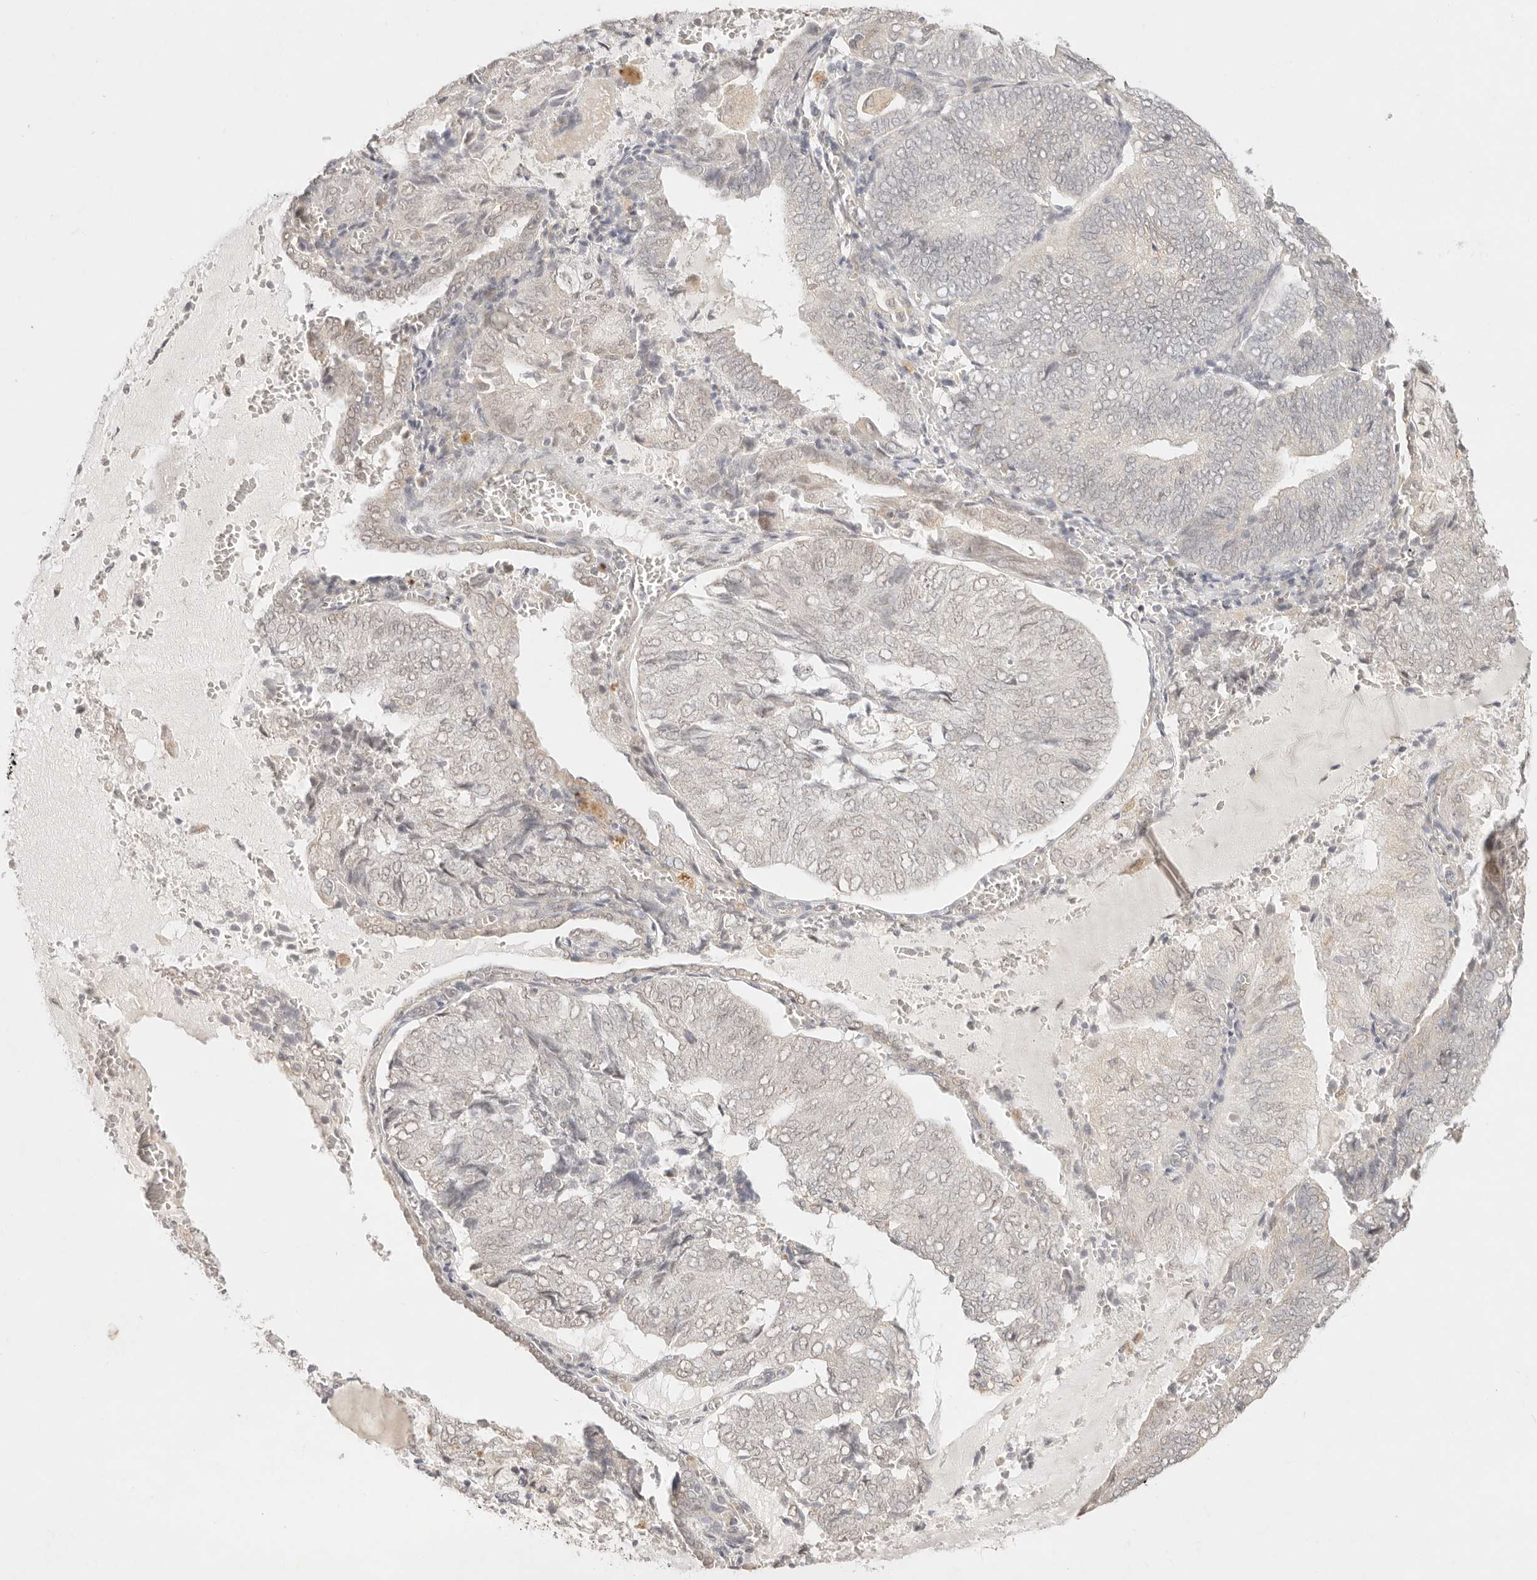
{"staining": {"intensity": "negative", "quantity": "none", "location": "none"}, "tissue": "endometrial cancer", "cell_type": "Tumor cells", "image_type": "cancer", "snomed": [{"axis": "morphology", "description": "Adenocarcinoma, NOS"}, {"axis": "topography", "description": "Endometrium"}], "caption": "Protein analysis of endometrial cancer reveals no significant expression in tumor cells.", "gene": "GPR156", "patient": {"sex": "female", "age": 81}}